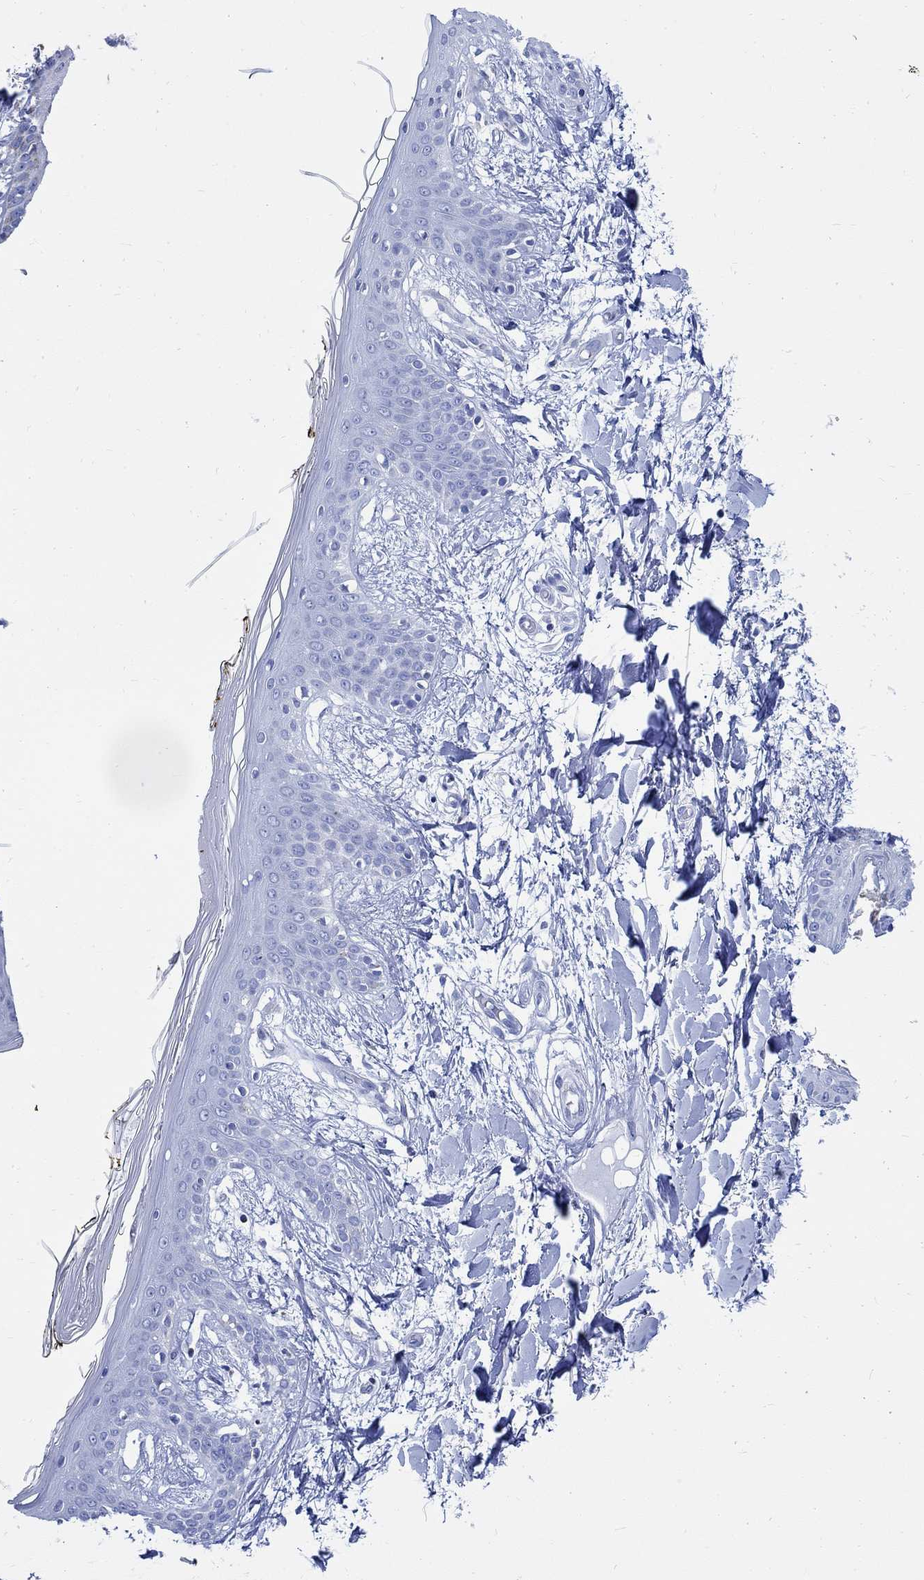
{"staining": {"intensity": "negative", "quantity": "none", "location": "none"}, "tissue": "skin", "cell_type": "Fibroblasts", "image_type": "normal", "snomed": [{"axis": "morphology", "description": "Normal tissue, NOS"}, {"axis": "topography", "description": "Skin"}], "caption": "This image is of unremarkable skin stained with immunohistochemistry (IHC) to label a protein in brown with the nuclei are counter-stained blue. There is no staining in fibroblasts.", "gene": "CPLX1", "patient": {"sex": "female", "age": 34}}